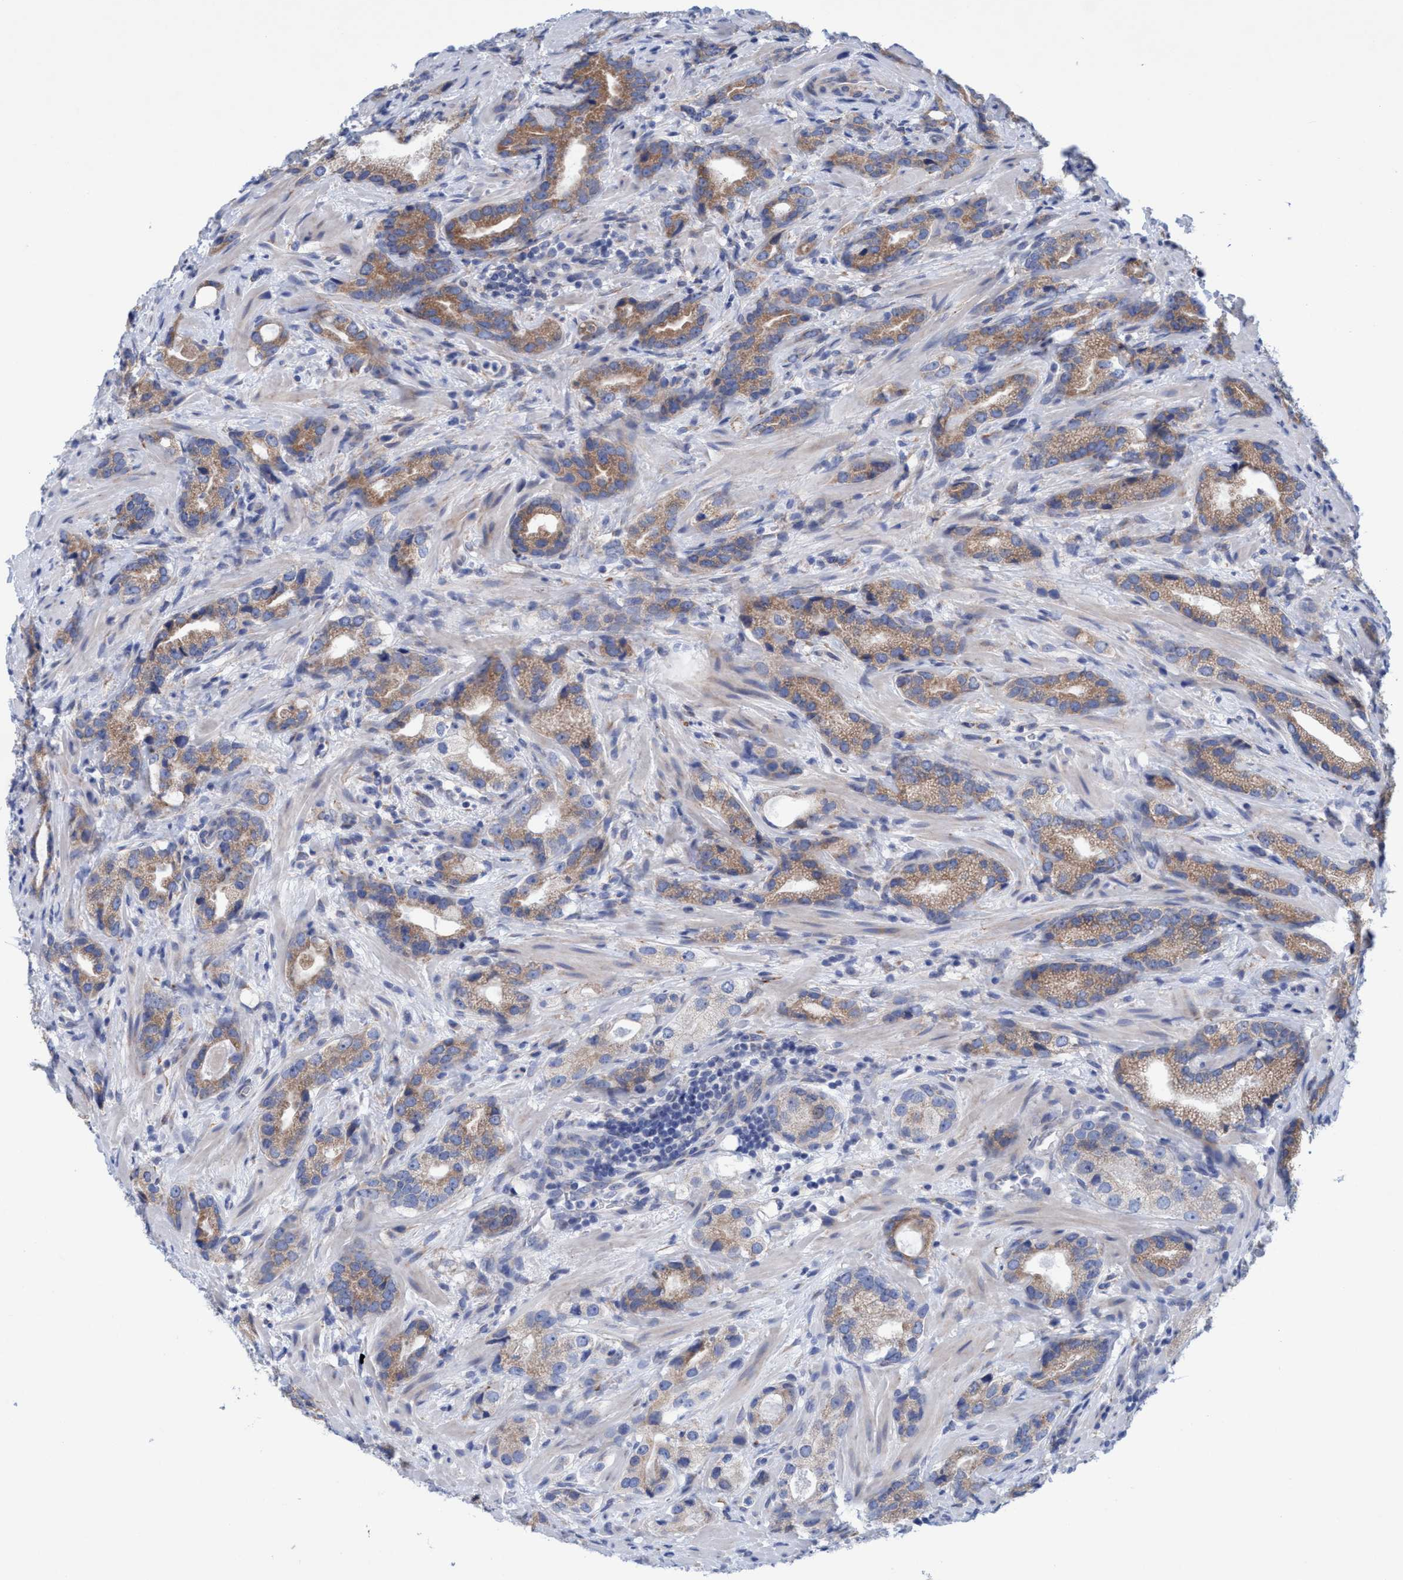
{"staining": {"intensity": "moderate", "quantity": ">75%", "location": "cytoplasmic/membranous"}, "tissue": "prostate cancer", "cell_type": "Tumor cells", "image_type": "cancer", "snomed": [{"axis": "morphology", "description": "Adenocarcinoma, High grade"}, {"axis": "topography", "description": "Prostate"}], "caption": "Immunohistochemical staining of prostate adenocarcinoma (high-grade) shows medium levels of moderate cytoplasmic/membranous protein positivity in about >75% of tumor cells.", "gene": "RSAD1", "patient": {"sex": "male", "age": 63}}